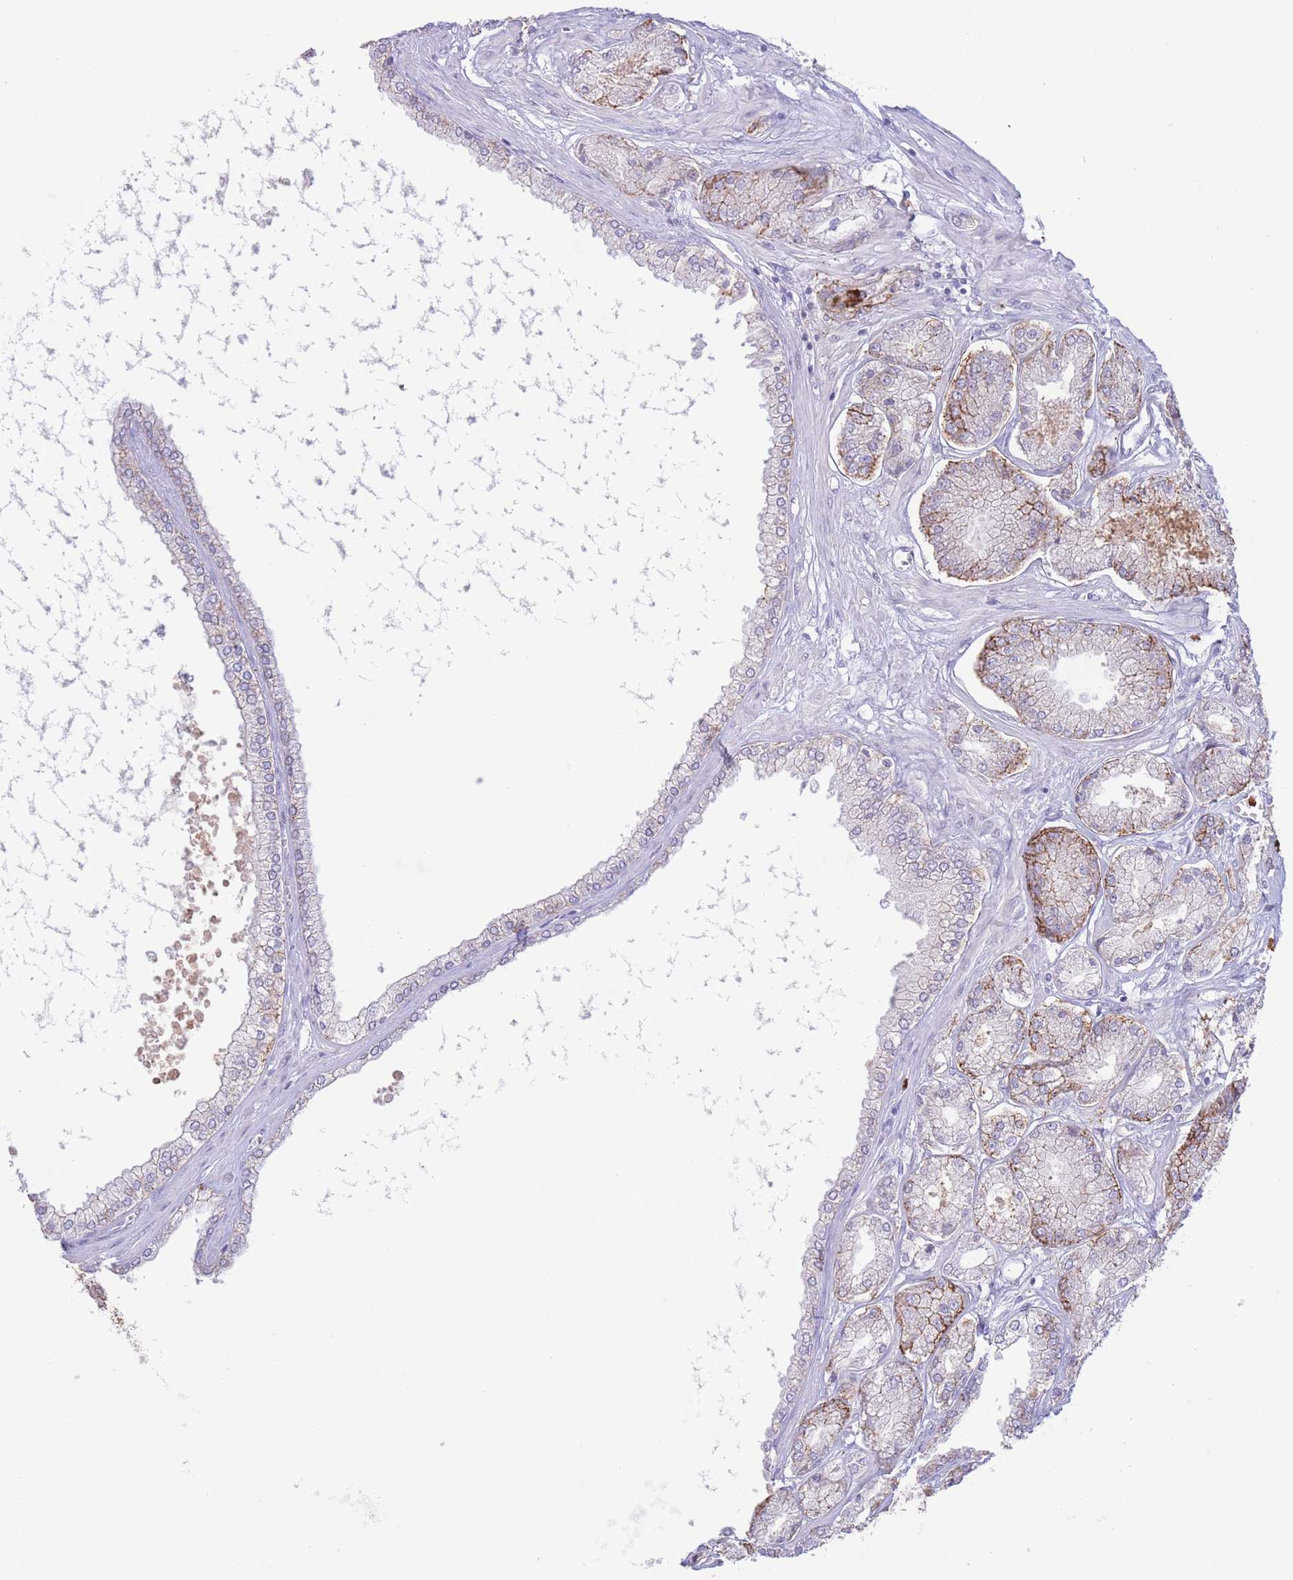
{"staining": {"intensity": "moderate", "quantity": "25%-75%", "location": "cytoplasmic/membranous"}, "tissue": "prostate cancer", "cell_type": "Tumor cells", "image_type": "cancer", "snomed": [{"axis": "morphology", "description": "Adenocarcinoma, NOS"}, {"axis": "topography", "description": "Prostate and seminal vesicle, NOS"}], "caption": "Approximately 25%-75% of tumor cells in prostate cancer (adenocarcinoma) show moderate cytoplasmic/membranous protein positivity as visualized by brown immunohistochemical staining.", "gene": "LCLAT1", "patient": {"sex": "male", "age": 76}}